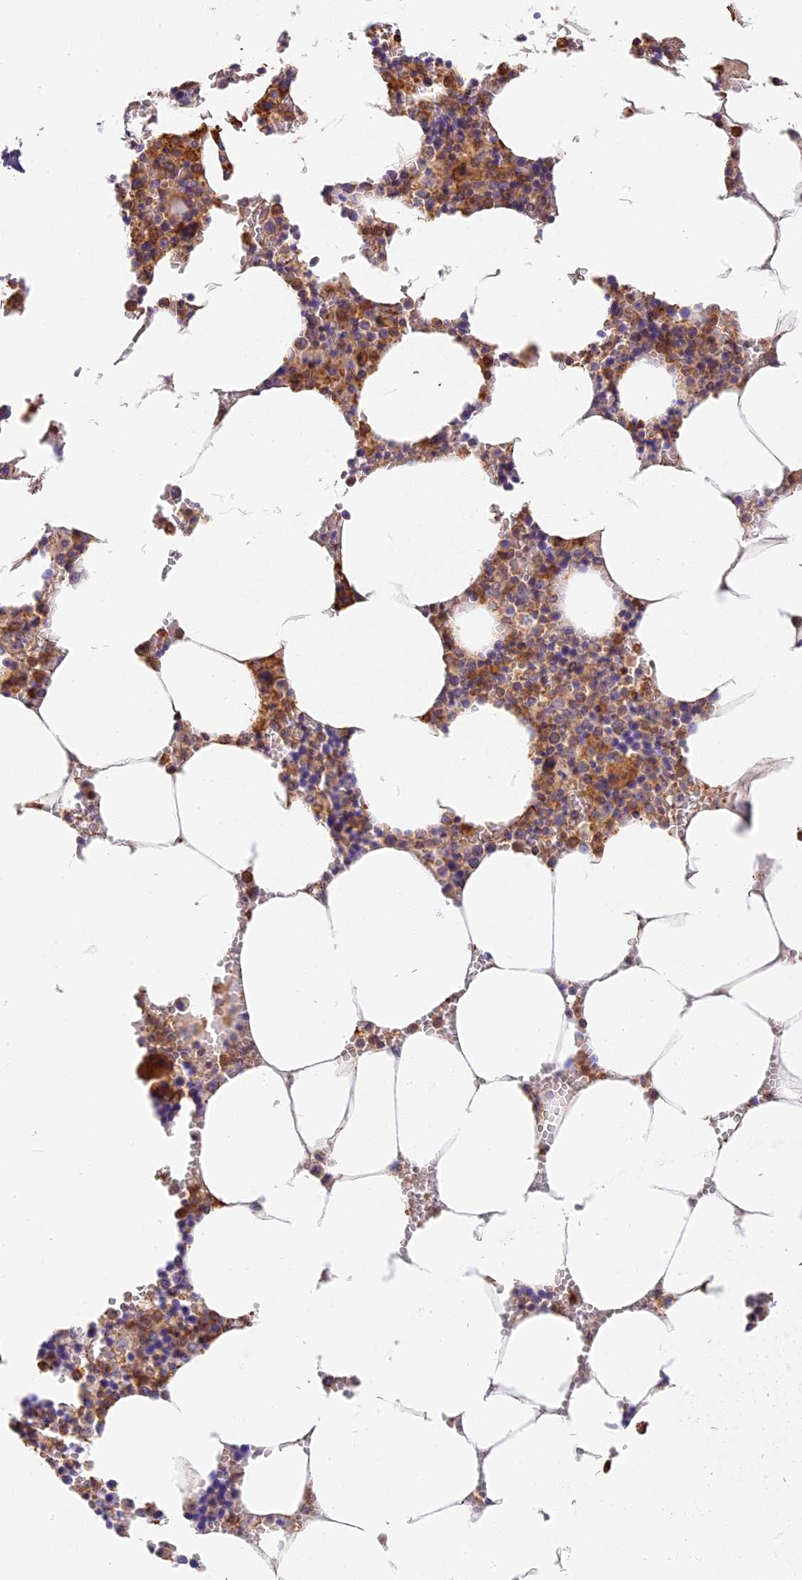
{"staining": {"intensity": "moderate", "quantity": ">75%", "location": "cytoplasmic/membranous"}, "tissue": "bone marrow", "cell_type": "Hematopoietic cells", "image_type": "normal", "snomed": [{"axis": "morphology", "description": "Normal tissue, NOS"}, {"axis": "topography", "description": "Bone marrow"}], "caption": "DAB (3,3'-diaminobenzidine) immunohistochemical staining of normal bone marrow shows moderate cytoplasmic/membranous protein staining in about >75% of hematopoietic cells. The protein of interest is stained brown, and the nuclei are stained in blue (DAB (3,3'-diaminobenzidine) IHC with brightfield microscopy, high magnification).", "gene": "VPS18", "patient": {"sex": "male", "age": 70}}